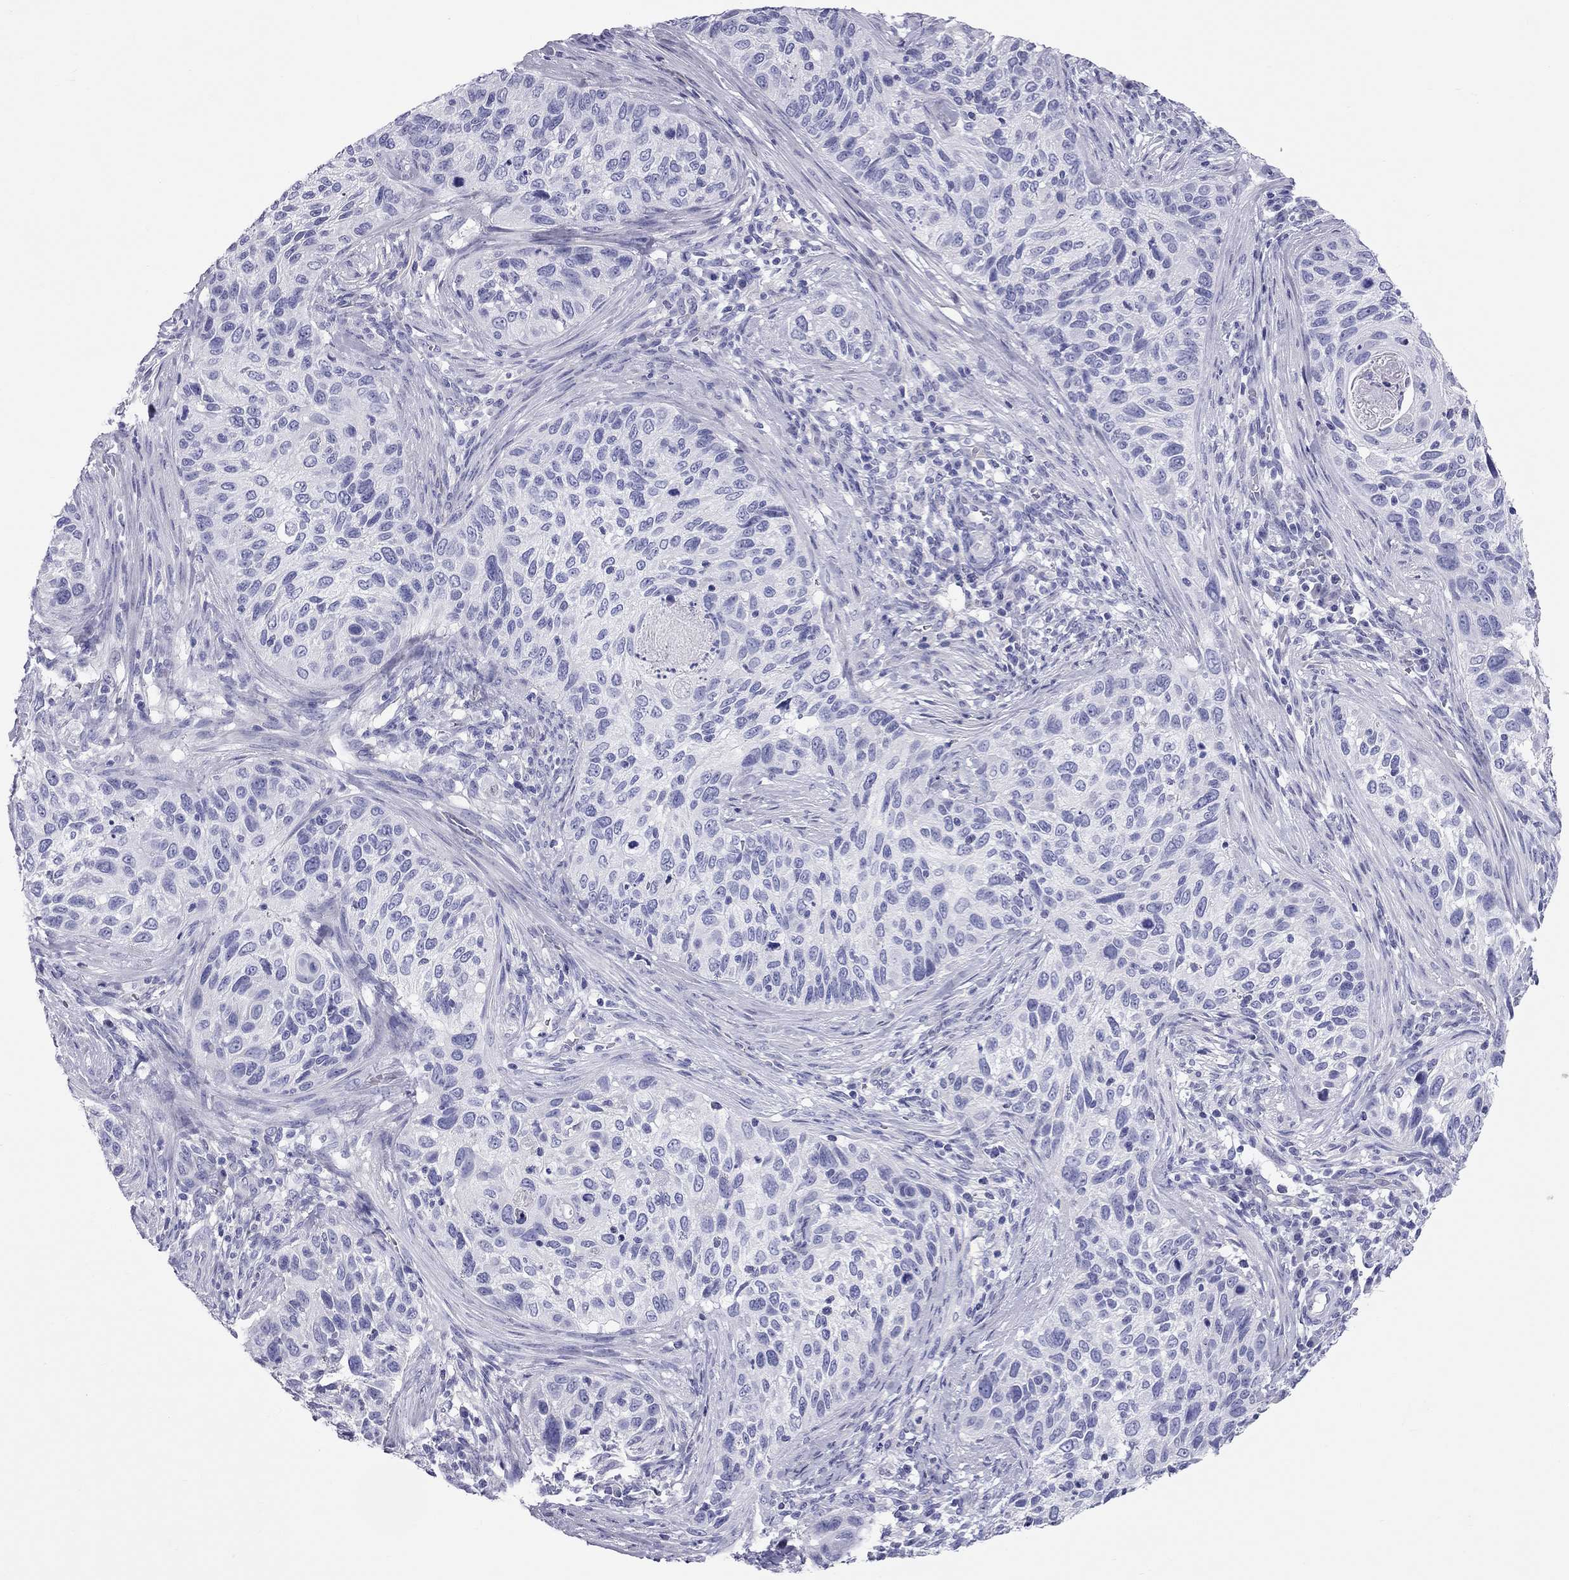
{"staining": {"intensity": "negative", "quantity": "none", "location": "none"}, "tissue": "cervical cancer", "cell_type": "Tumor cells", "image_type": "cancer", "snomed": [{"axis": "morphology", "description": "Squamous cell carcinoma, NOS"}, {"axis": "topography", "description": "Cervix"}], "caption": "A micrograph of human cervical cancer (squamous cell carcinoma) is negative for staining in tumor cells.", "gene": "FSCN3", "patient": {"sex": "female", "age": 70}}